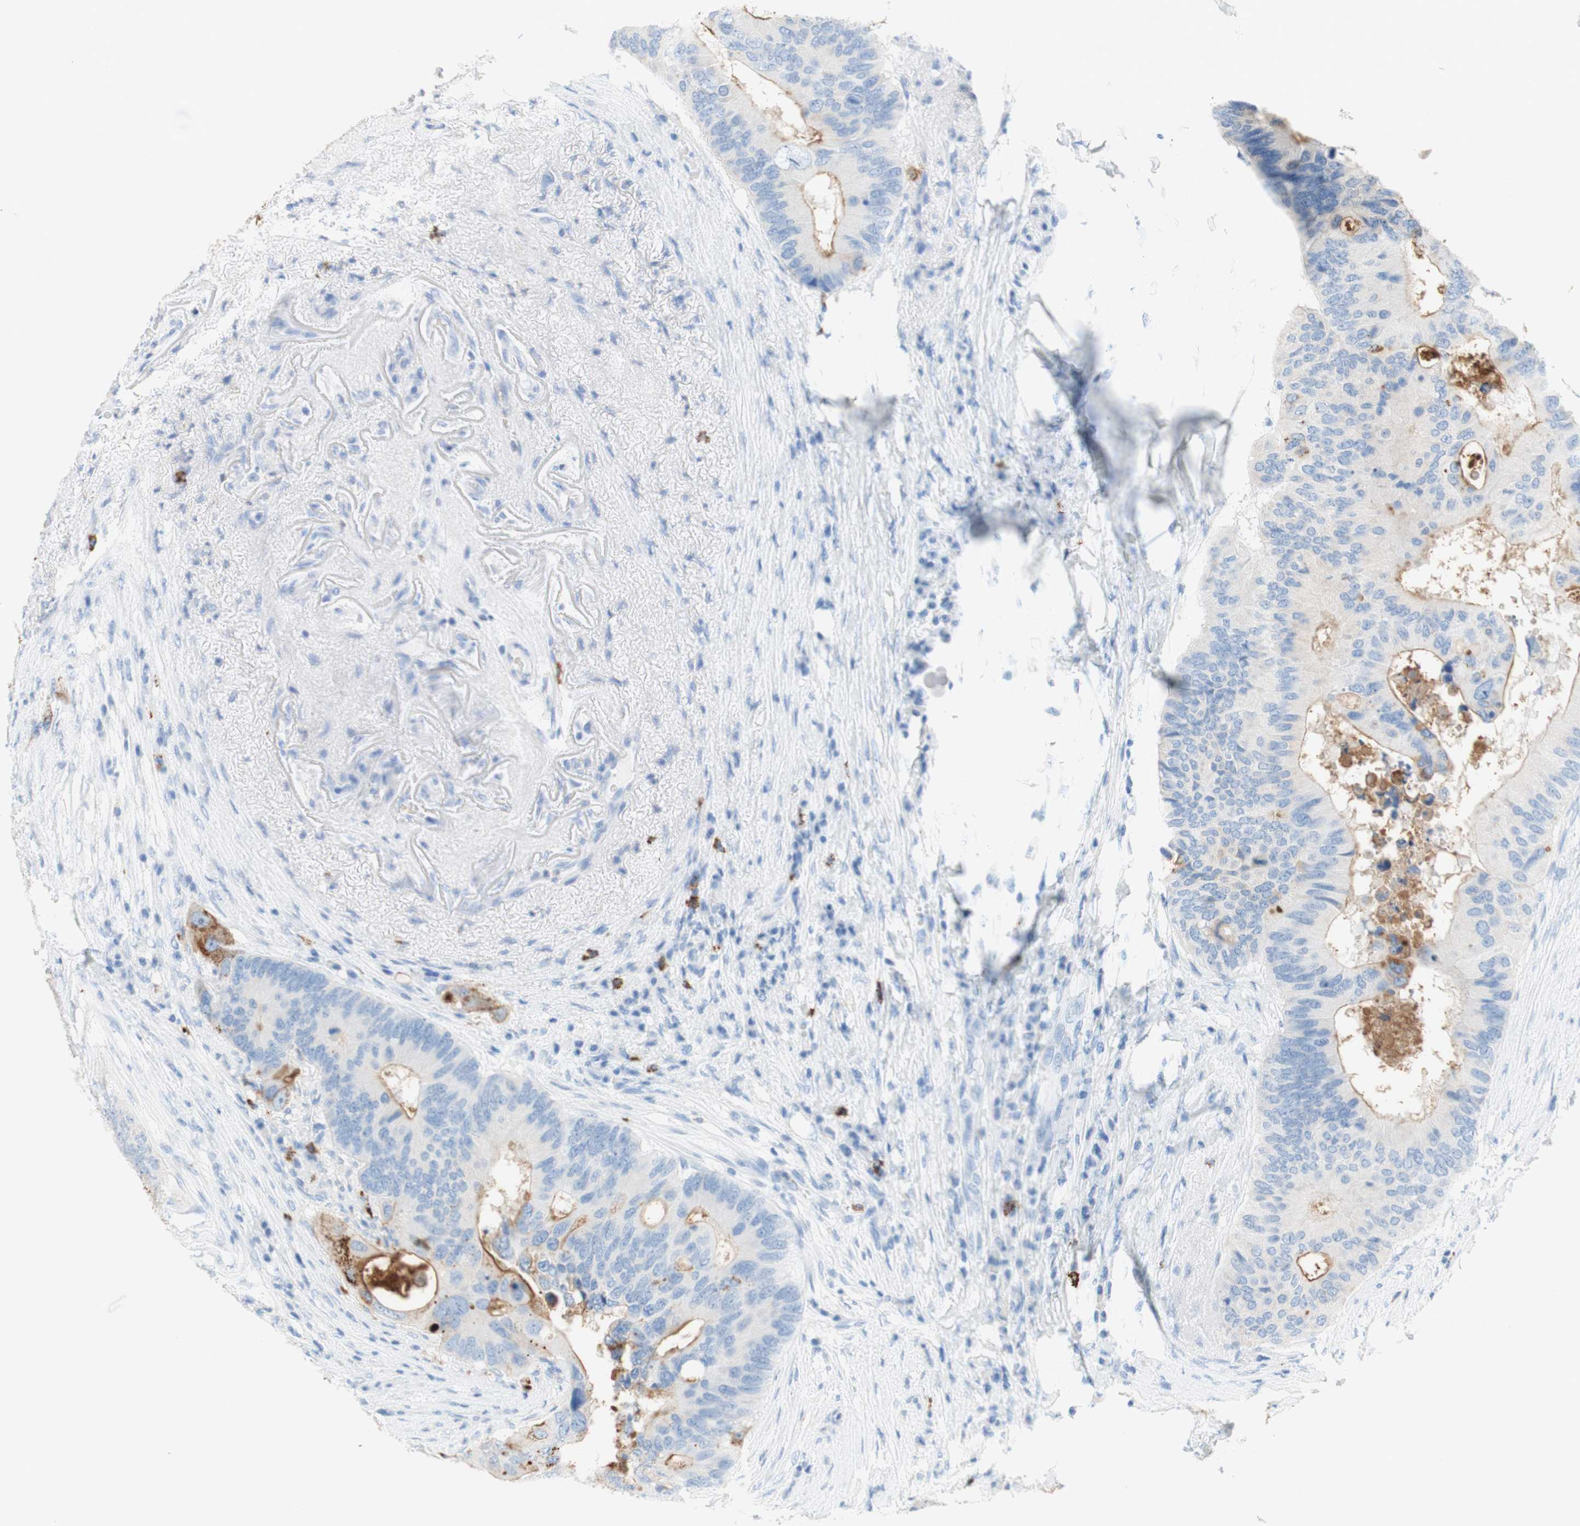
{"staining": {"intensity": "weak", "quantity": "<25%", "location": "cytoplasmic/membranous"}, "tissue": "colorectal cancer", "cell_type": "Tumor cells", "image_type": "cancer", "snomed": [{"axis": "morphology", "description": "Adenocarcinoma, NOS"}, {"axis": "topography", "description": "Colon"}], "caption": "There is no significant positivity in tumor cells of colorectal cancer. (DAB (3,3'-diaminobenzidine) immunohistochemistry, high magnification).", "gene": "CEACAM1", "patient": {"sex": "male", "age": 71}}